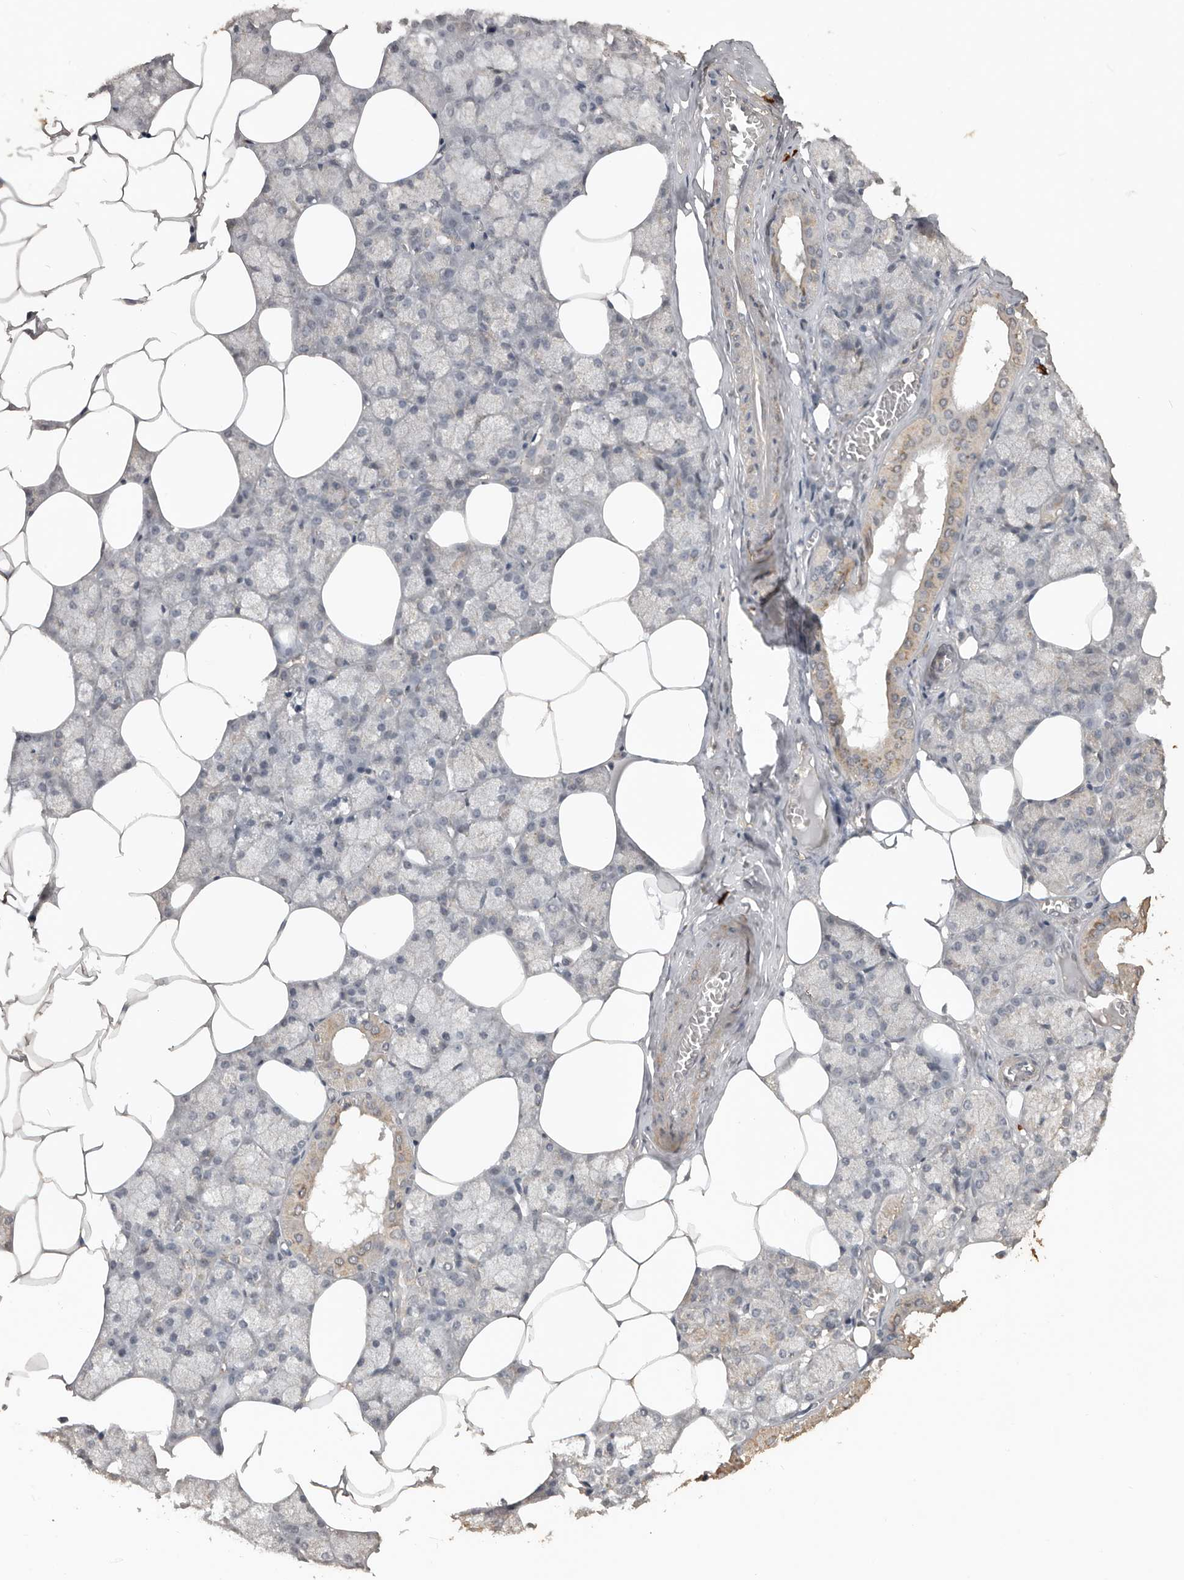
{"staining": {"intensity": "weak", "quantity": "<25%", "location": "cytoplasmic/membranous"}, "tissue": "salivary gland", "cell_type": "Glandular cells", "image_type": "normal", "snomed": [{"axis": "morphology", "description": "Normal tissue, NOS"}, {"axis": "topography", "description": "Salivary gland"}], "caption": "Human salivary gland stained for a protein using IHC demonstrates no staining in glandular cells.", "gene": "BAMBI", "patient": {"sex": "male", "age": 62}}